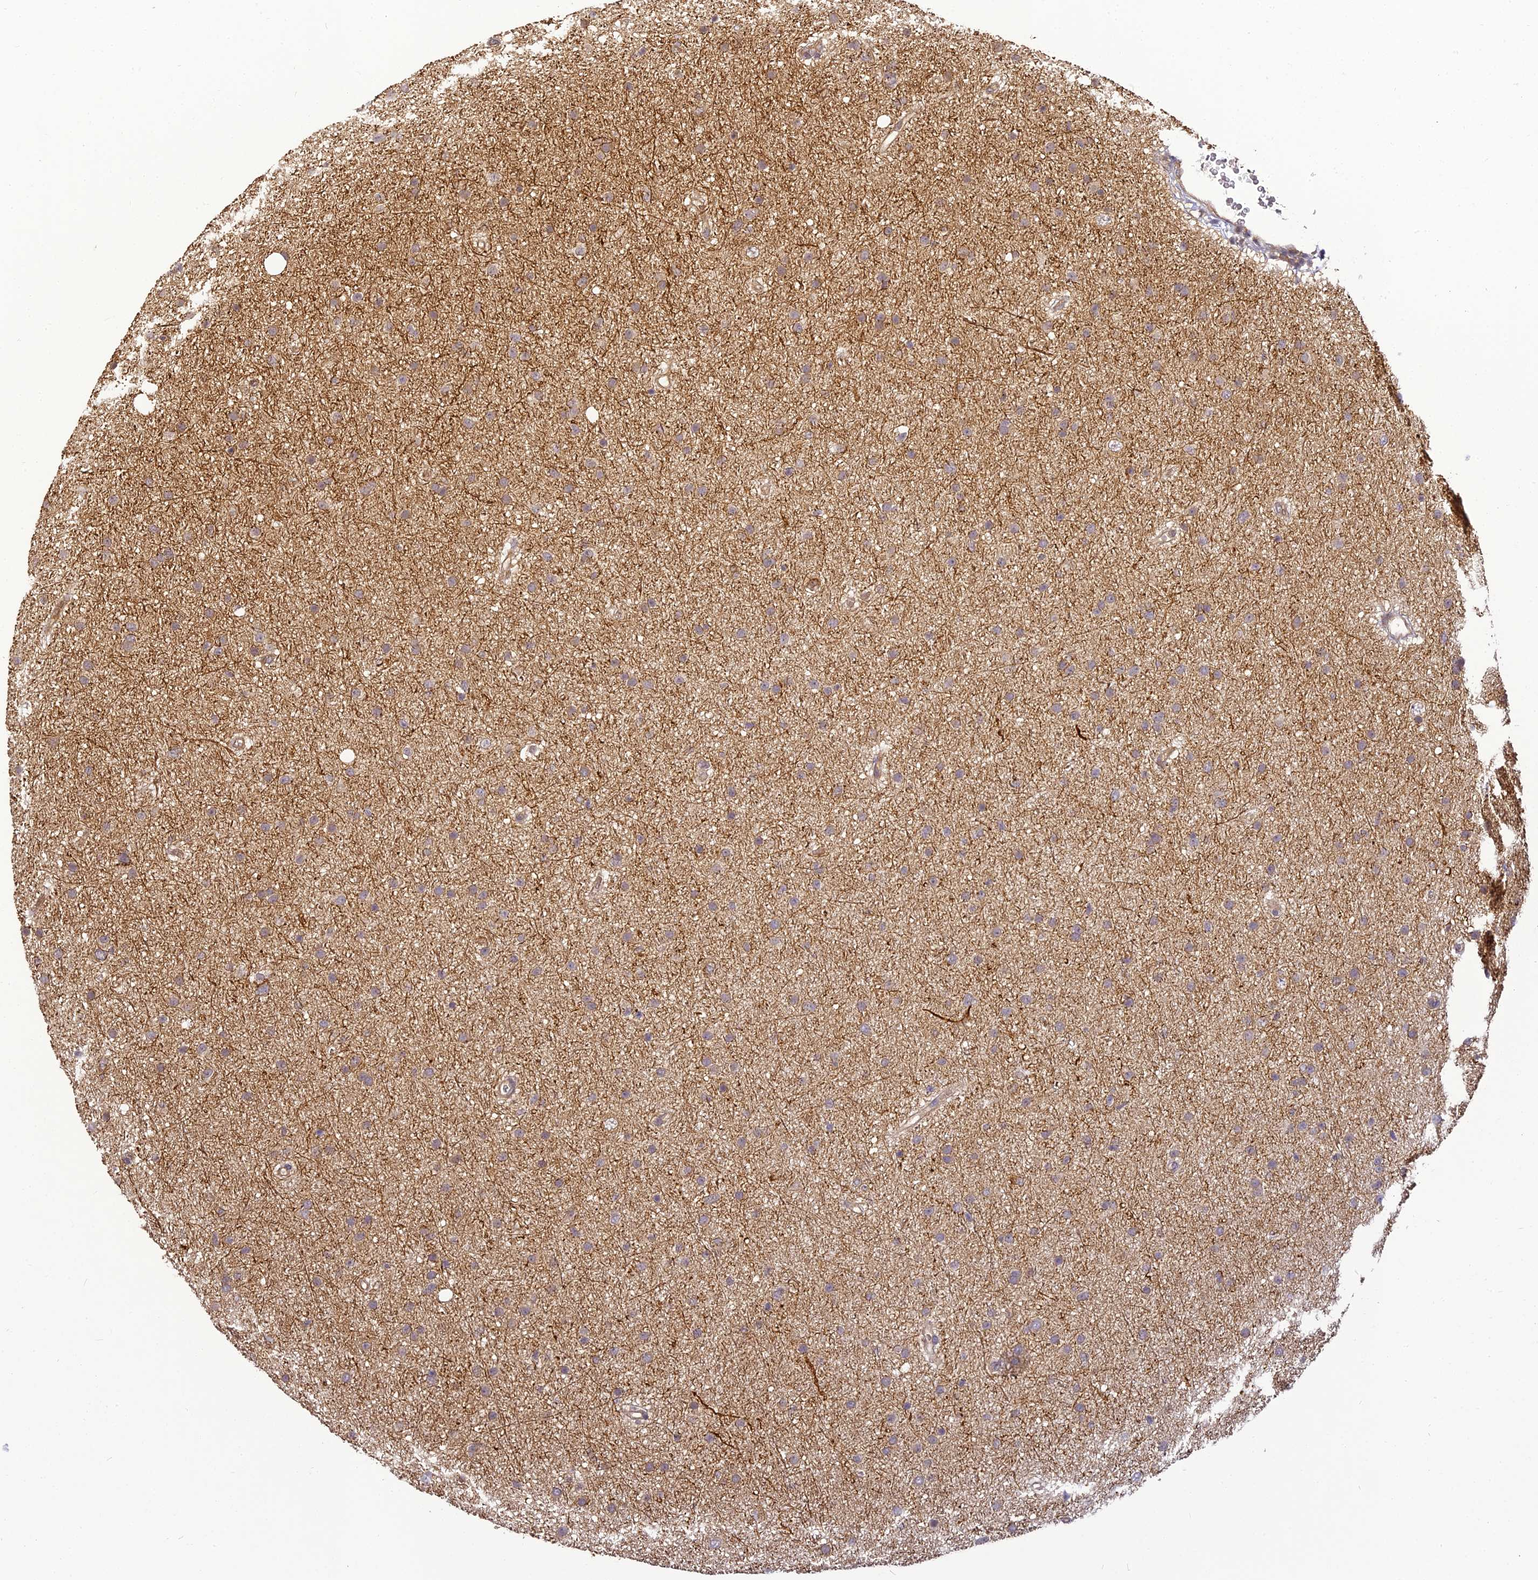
{"staining": {"intensity": "weak", "quantity": "<25%", "location": "cytoplasmic/membranous"}, "tissue": "glioma", "cell_type": "Tumor cells", "image_type": "cancer", "snomed": [{"axis": "morphology", "description": "Glioma, malignant, Low grade"}, {"axis": "topography", "description": "Cerebral cortex"}], "caption": "Photomicrograph shows no protein positivity in tumor cells of glioma tissue.", "gene": "BCDIN3D", "patient": {"sex": "female", "age": 39}}